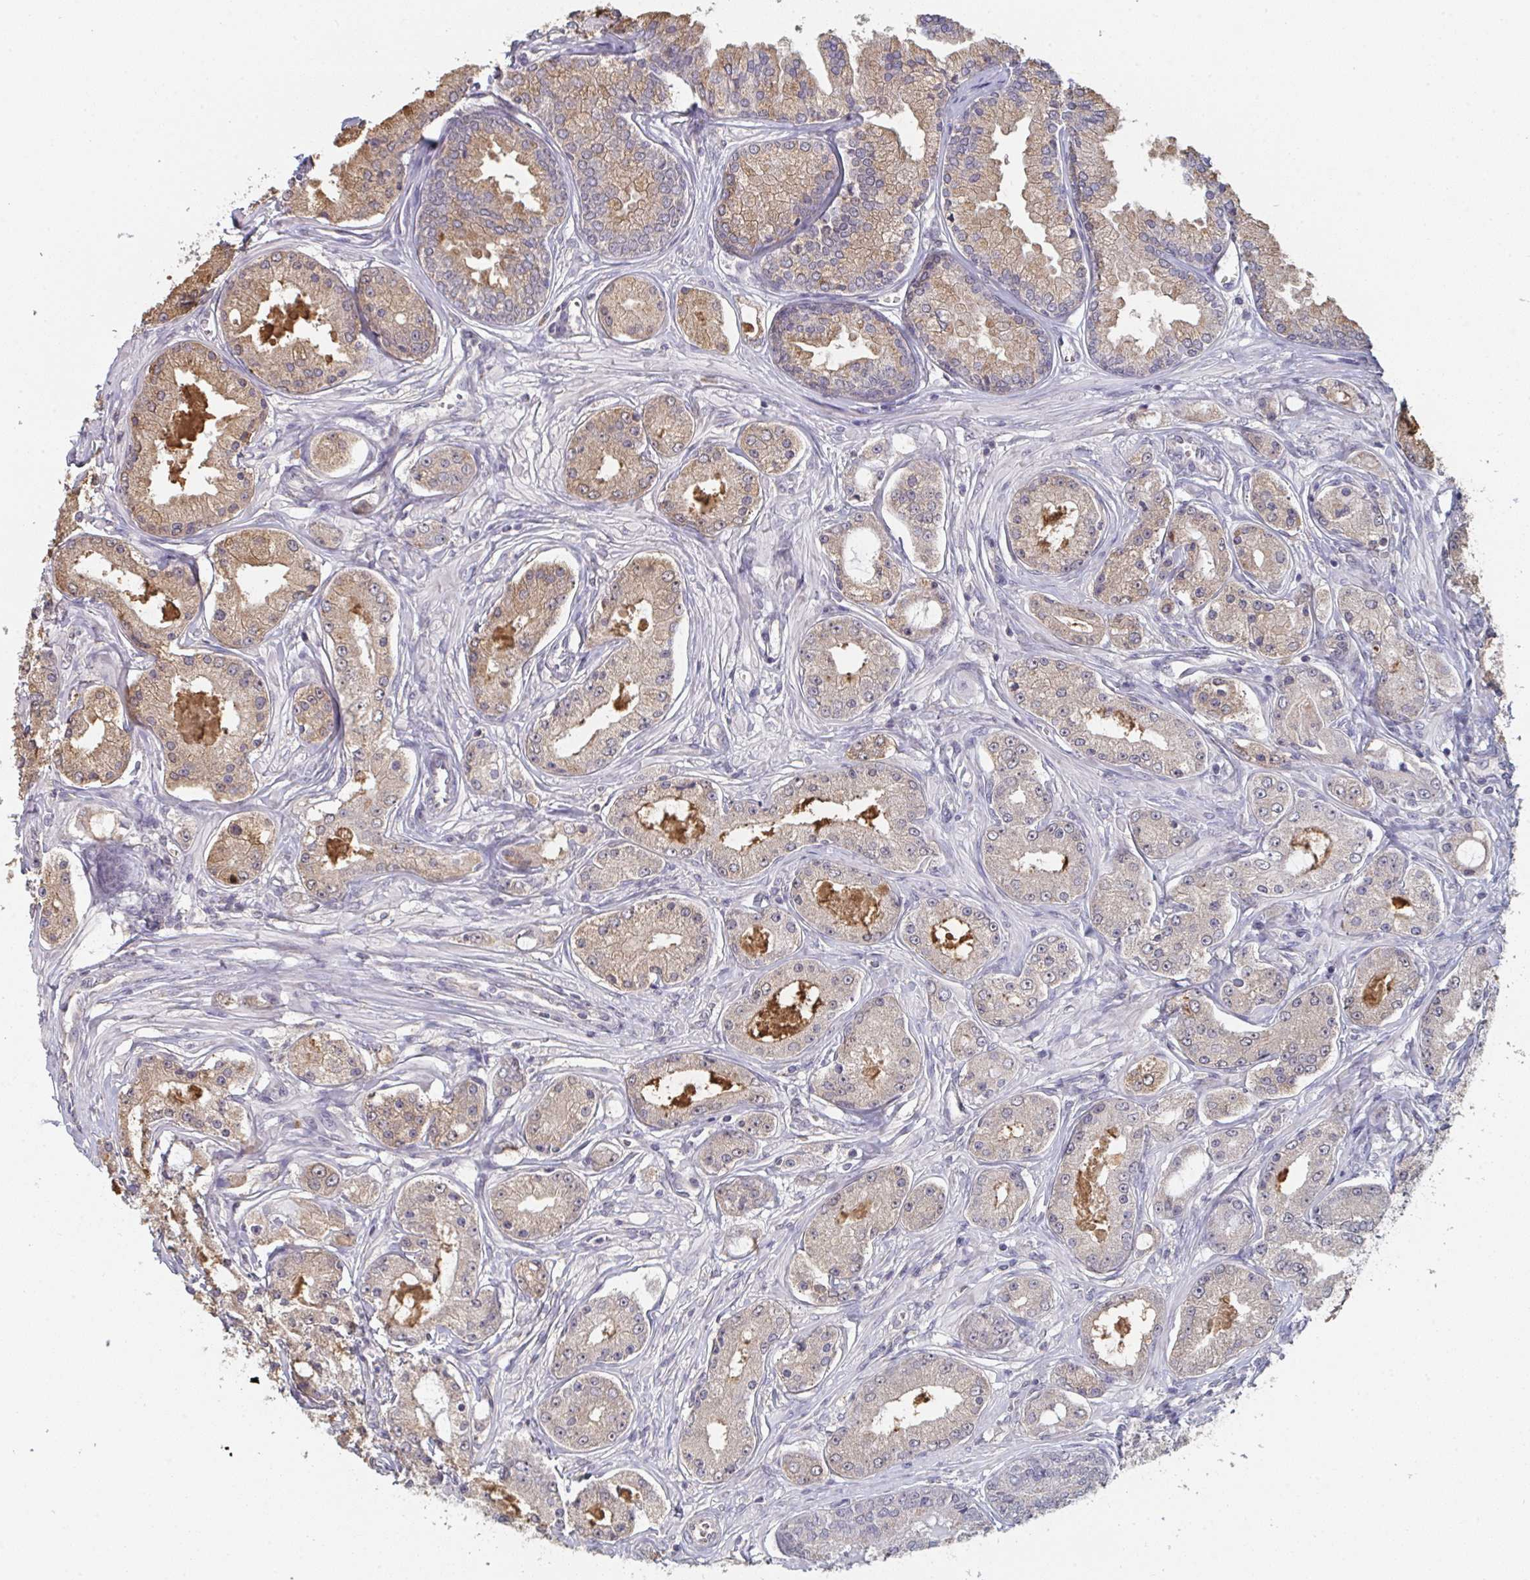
{"staining": {"intensity": "moderate", "quantity": "25%-75%", "location": "cytoplasmic/membranous"}, "tissue": "prostate cancer", "cell_type": "Tumor cells", "image_type": "cancer", "snomed": [{"axis": "morphology", "description": "Adenocarcinoma, High grade"}, {"axis": "topography", "description": "Prostate"}], "caption": "Immunohistochemistry (IHC) histopathology image of human prostate adenocarcinoma (high-grade) stained for a protein (brown), which displays medium levels of moderate cytoplasmic/membranous expression in about 25%-75% of tumor cells.", "gene": "LIX1", "patient": {"sex": "male", "age": 66}}